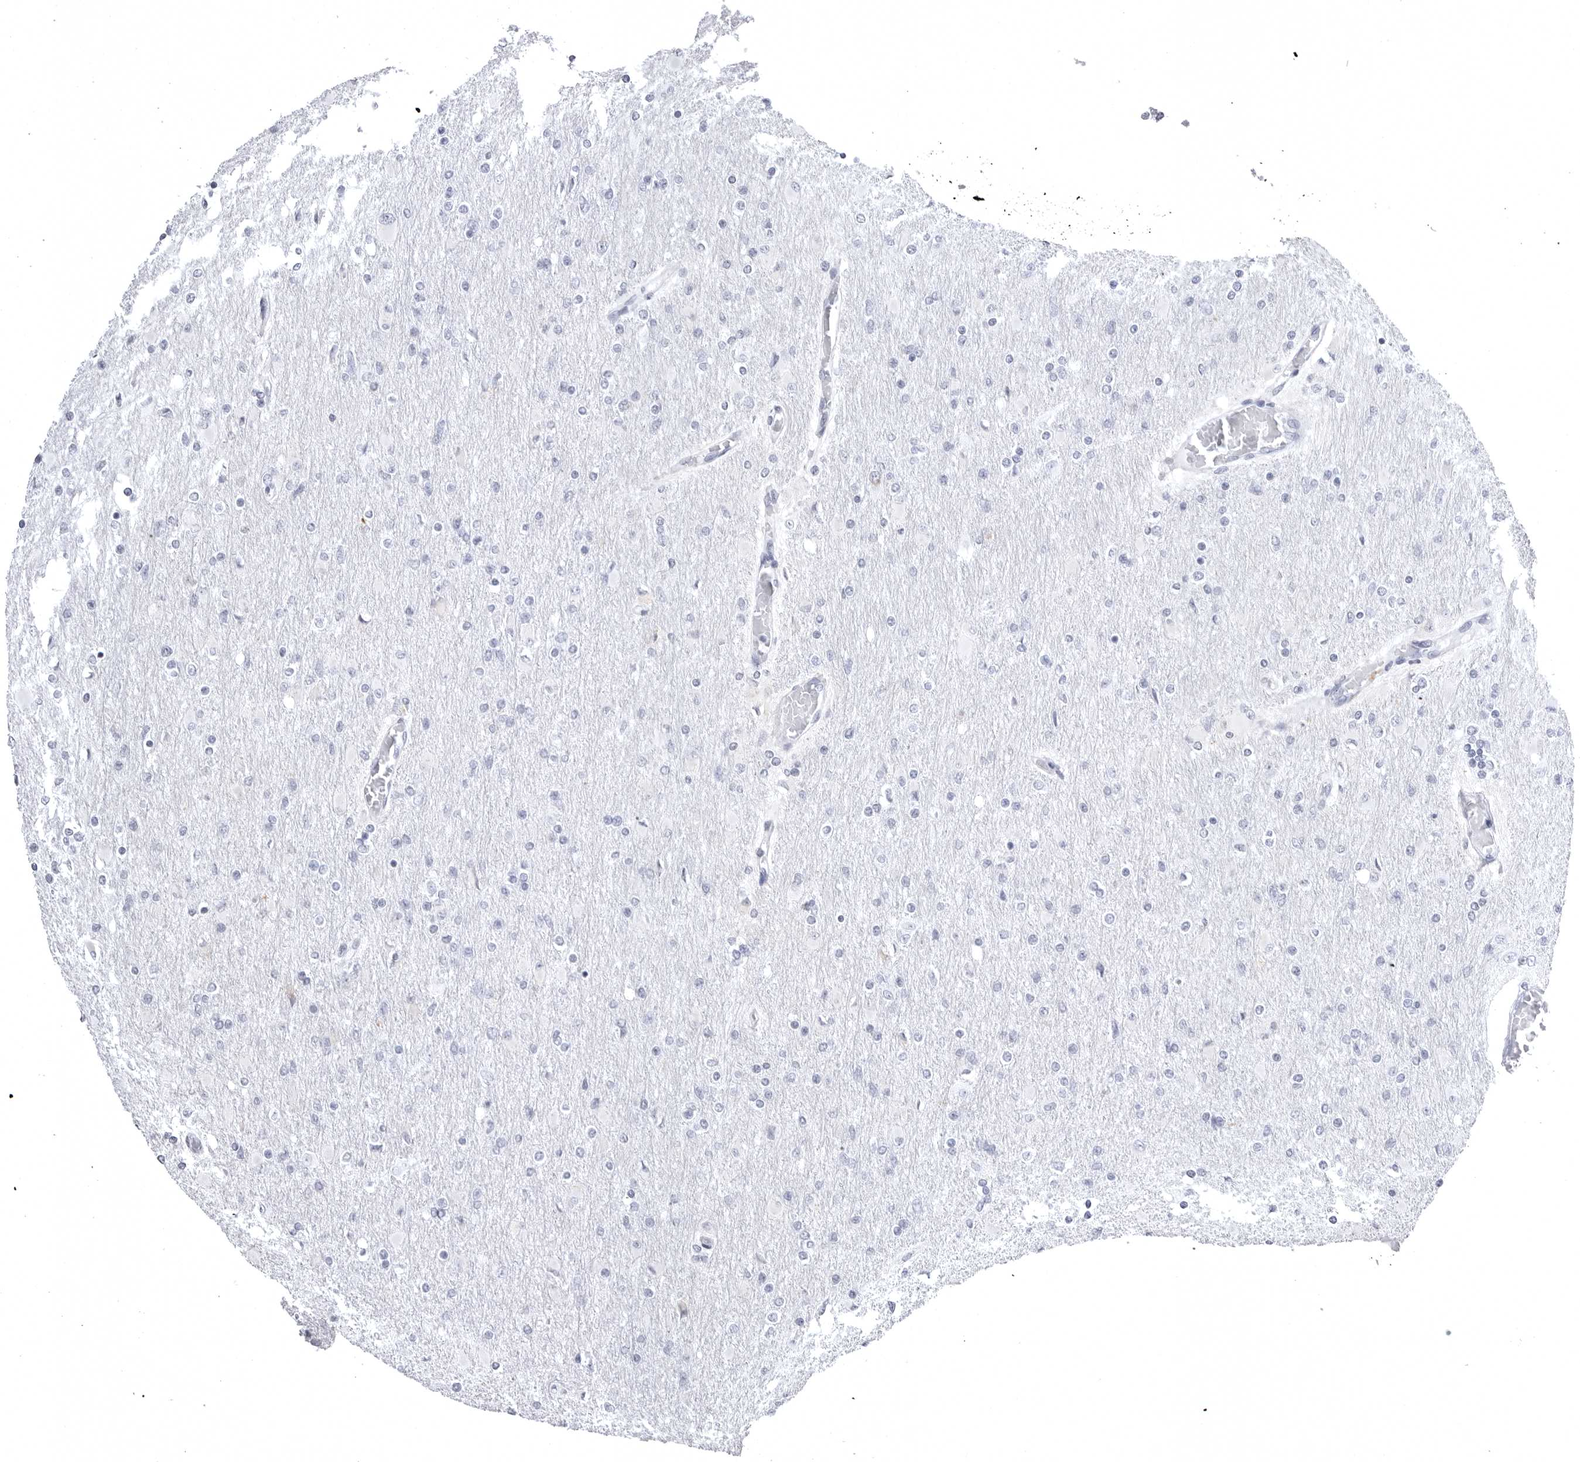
{"staining": {"intensity": "negative", "quantity": "none", "location": "none"}, "tissue": "glioma", "cell_type": "Tumor cells", "image_type": "cancer", "snomed": [{"axis": "morphology", "description": "Glioma, malignant, High grade"}, {"axis": "topography", "description": "Cerebral cortex"}], "caption": "Image shows no protein expression in tumor cells of malignant glioma (high-grade) tissue. (DAB IHC with hematoxylin counter stain).", "gene": "TUFM", "patient": {"sex": "female", "age": 36}}